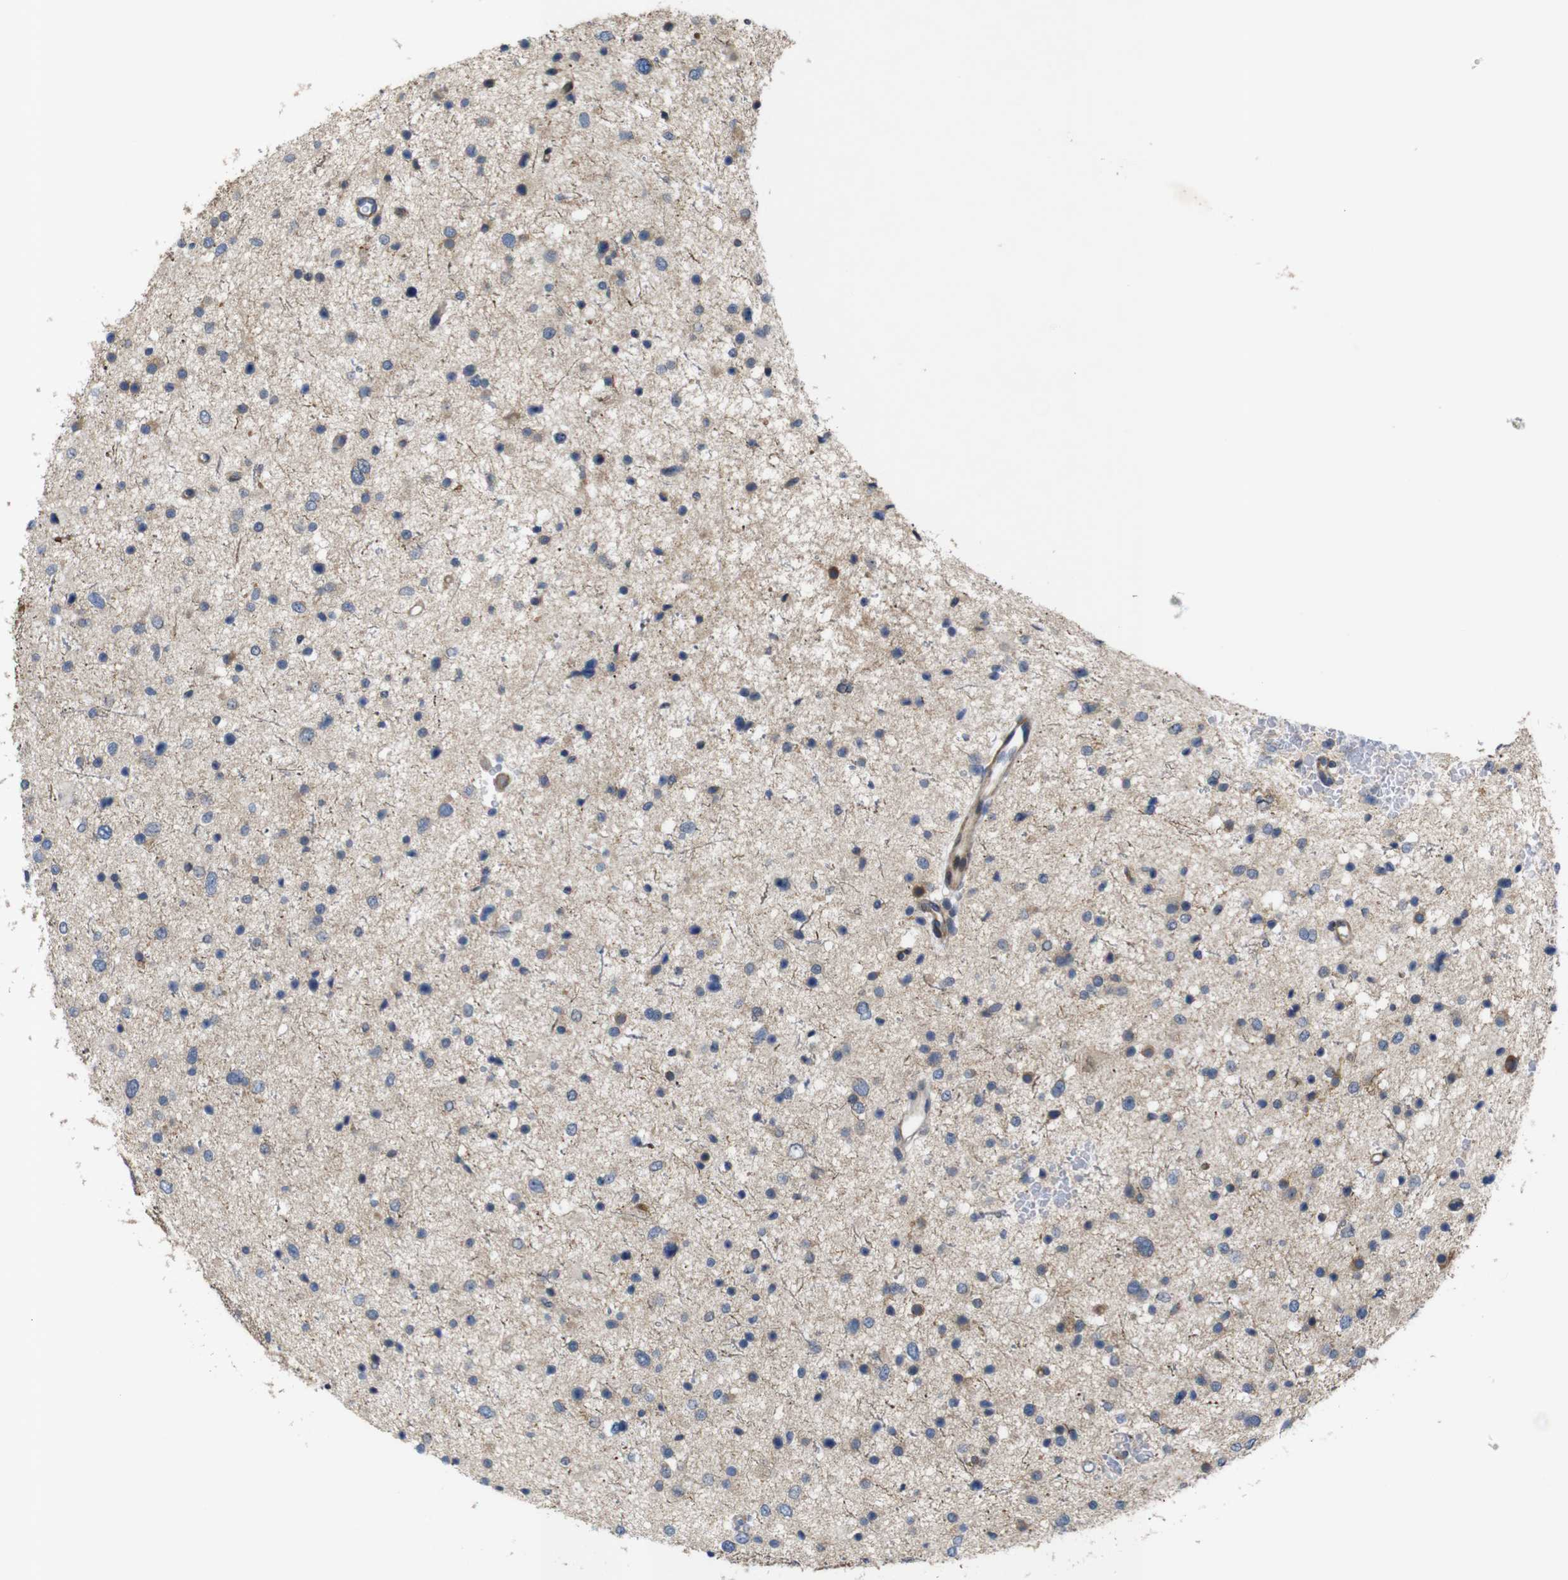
{"staining": {"intensity": "moderate", "quantity": "<25%", "location": "cytoplasmic/membranous"}, "tissue": "glioma", "cell_type": "Tumor cells", "image_type": "cancer", "snomed": [{"axis": "morphology", "description": "Glioma, malignant, Low grade"}, {"axis": "topography", "description": "Brain"}], "caption": "Immunohistochemistry histopathology image of neoplastic tissue: human low-grade glioma (malignant) stained using IHC exhibits low levels of moderate protein expression localized specifically in the cytoplasmic/membranous of tumor cells, appearing as a cytoplasmic/membranous brown color.", "gene": "P3H2", "patient": {"sex": "female", "age": 37}}